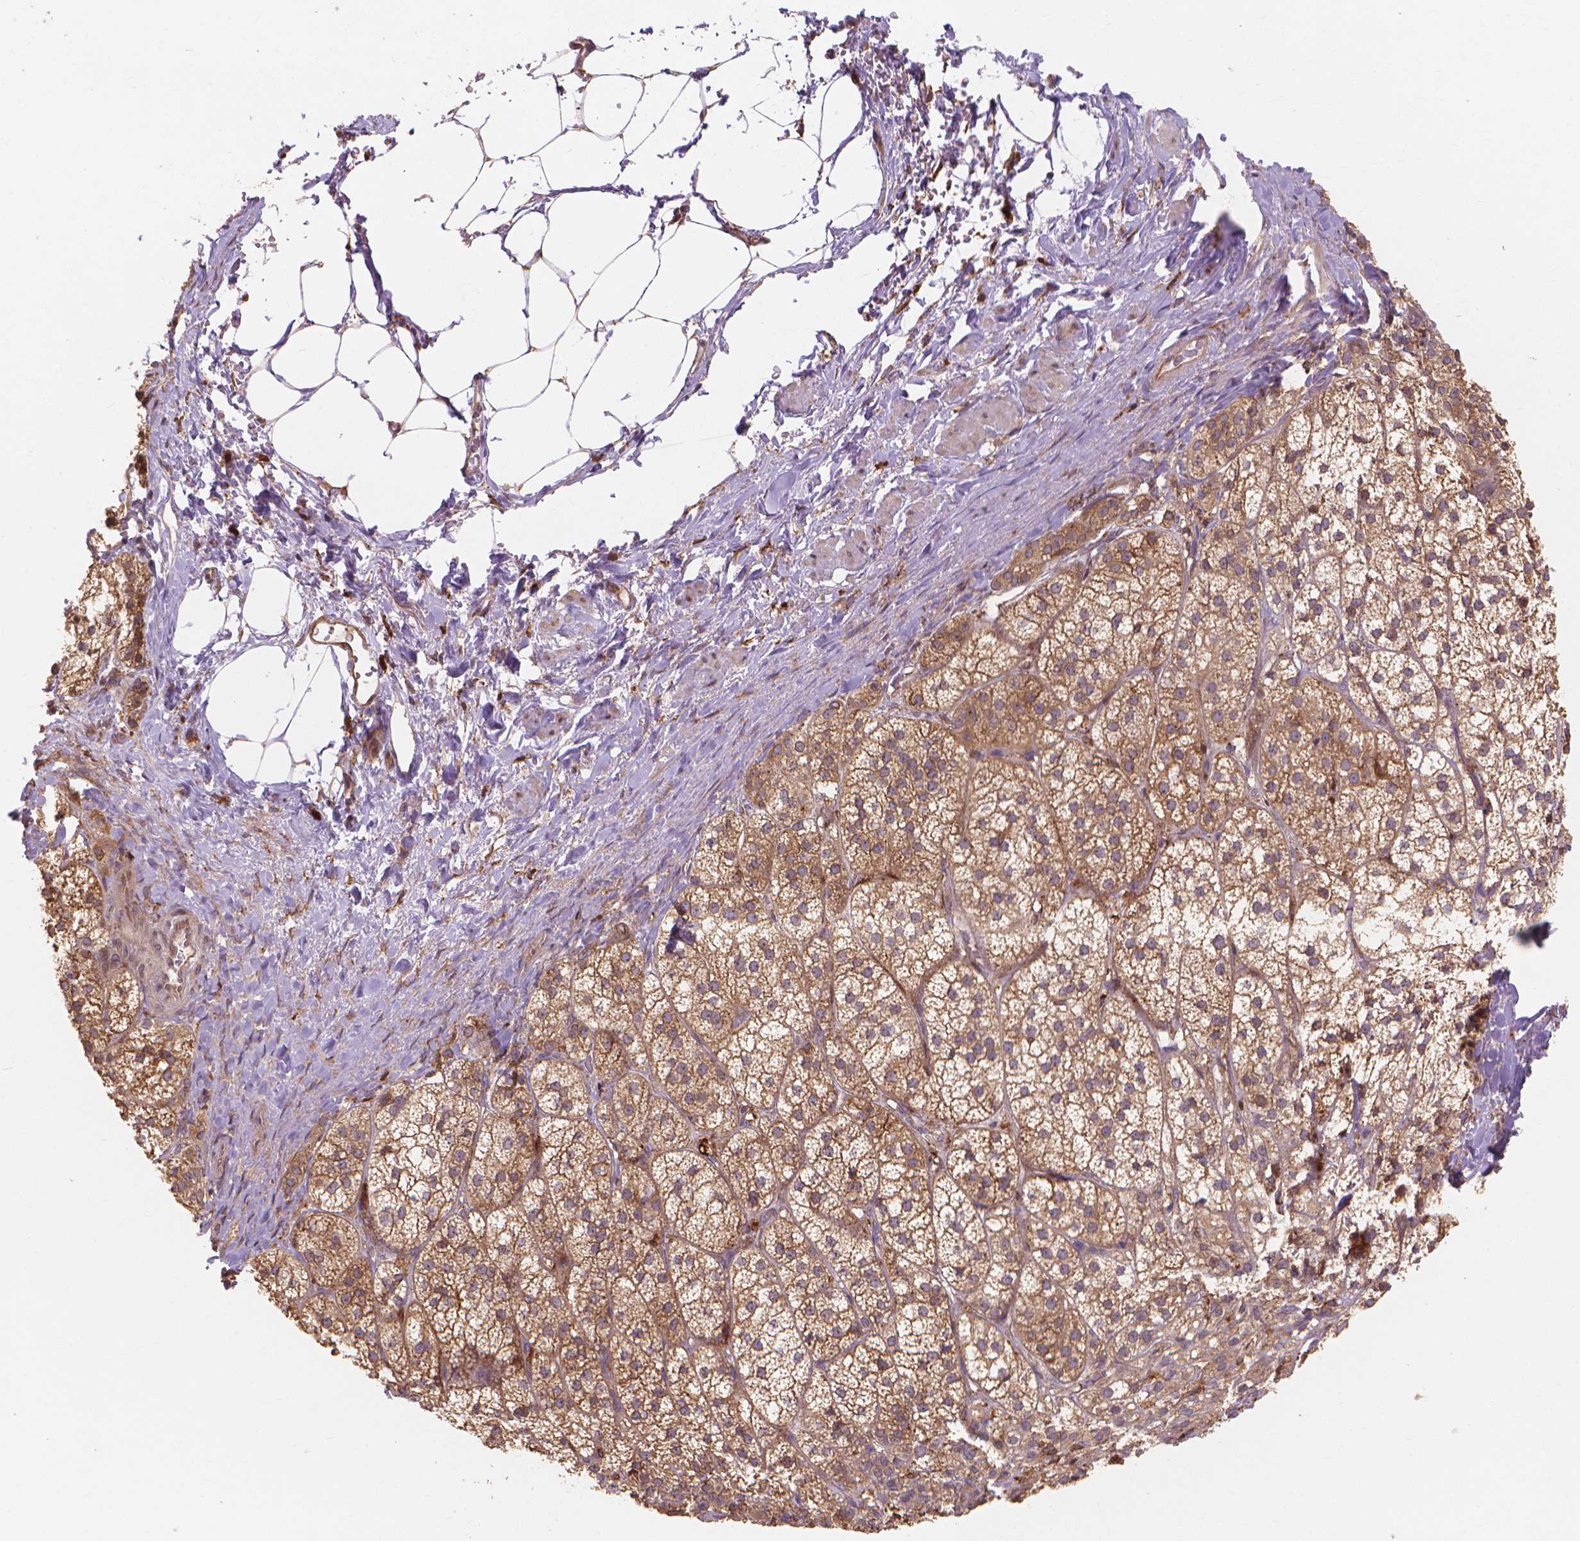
{"staining": {"intensity": "moderate", "quantity": ">75%", "location": "cytoplasmic/membranous"}, "tissue": "adrenal gland", "cell_type": "Glandular cells", "image_type": "normal", "snomed": [{"axis": "morphology", "description": "Normal tissue, NOS"}, {"axis": "topography", "description": "Adrenal gland"}], "caption": "A brown stain highlights moderate cytoplasmic/membranous staining of a protein in glandular cells of normal adrenal gland. Nuclei are stained in blue.", "gene": "TAB2", "patient": {"sex": "female", "age": 60}}